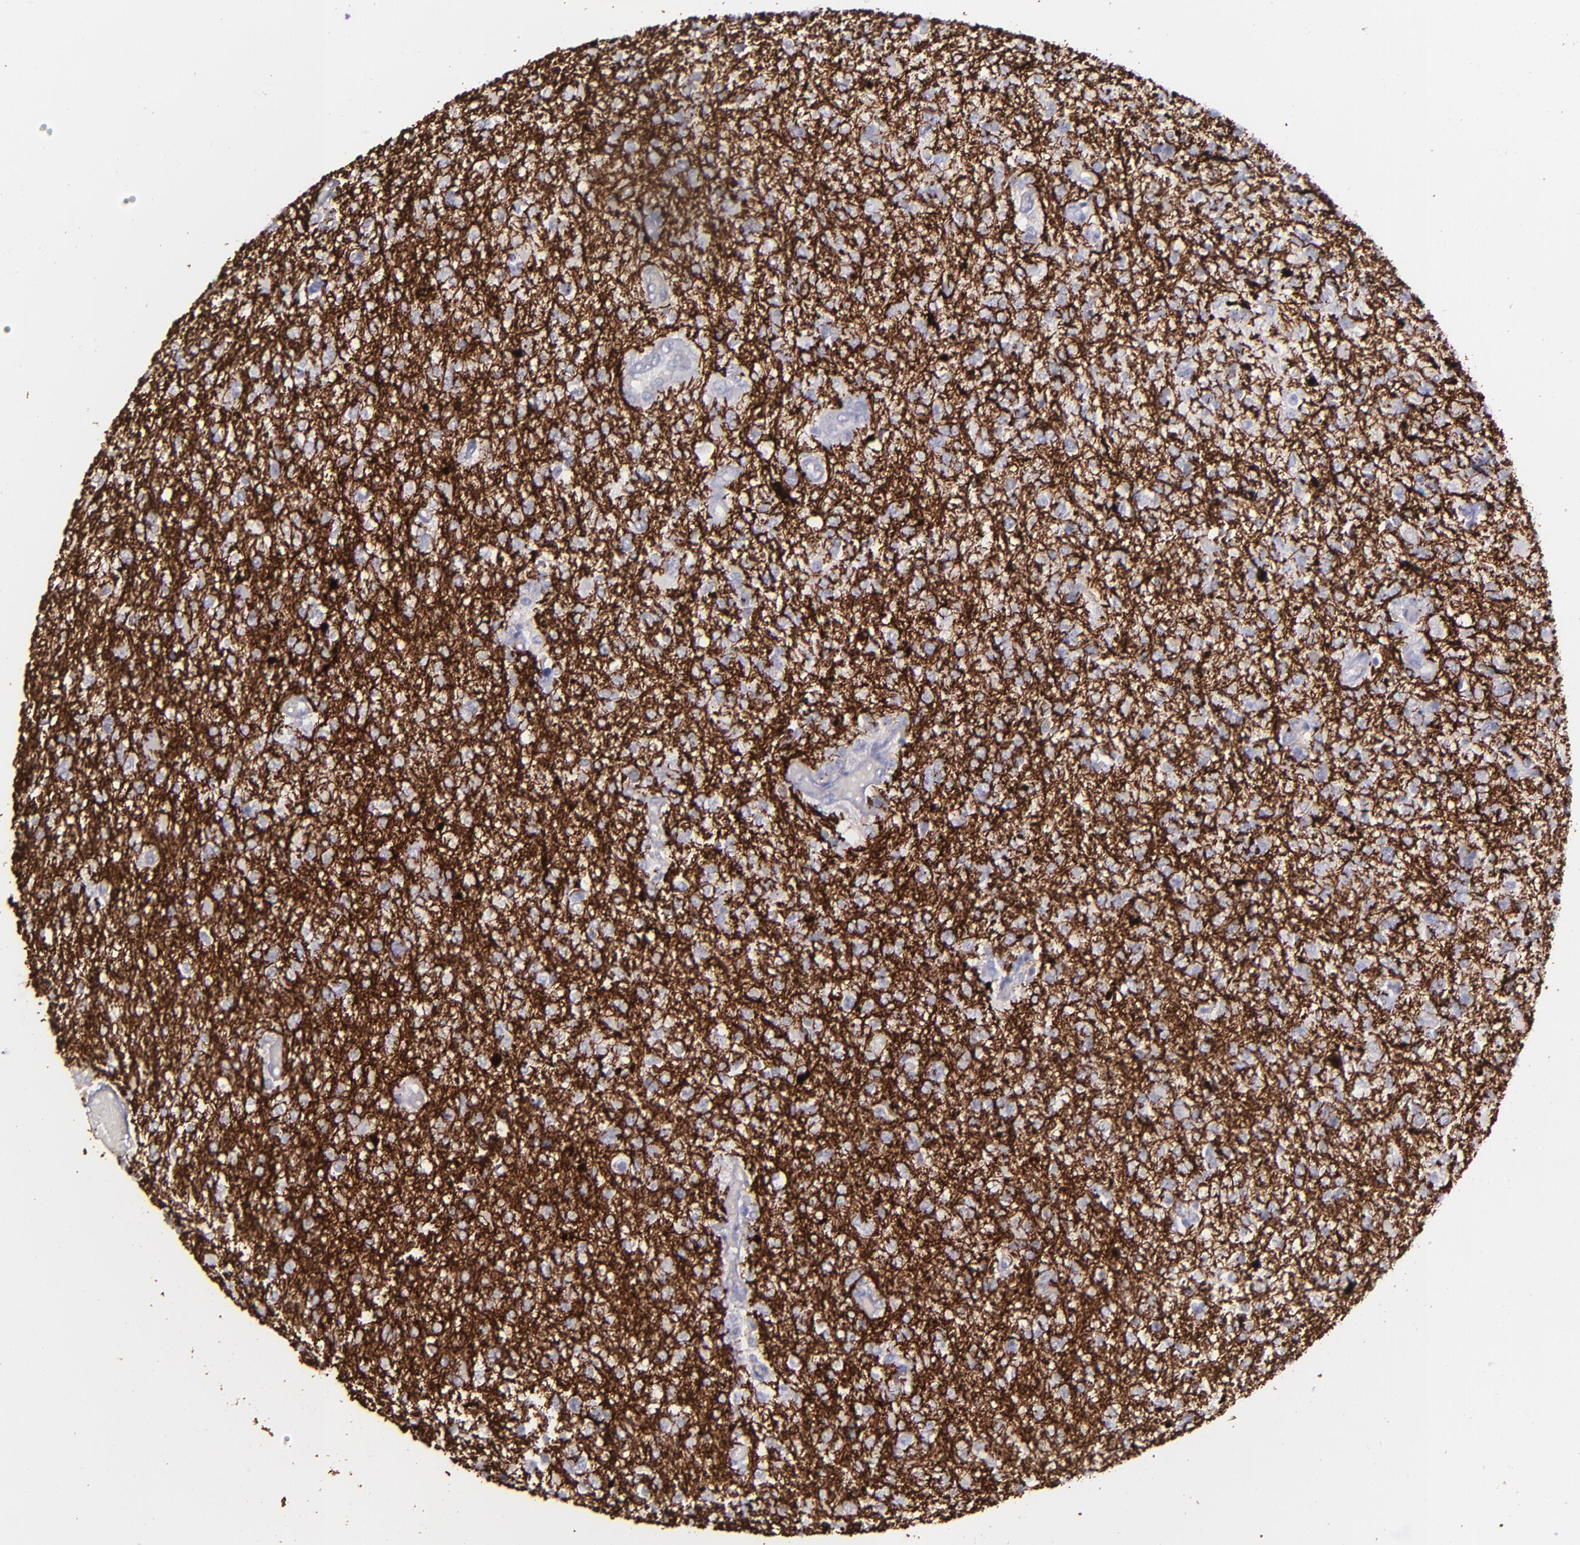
{"staining": {"intensity": "negative", "quantity": "none", "location": "none"}, "tissue": "glioma", "cell_type": "Tumor cells", "image_type": "cancer", "snomed": [{"axis": "morphology", "description": "Glioma, malignant, High grade"}, {"axis": "topography", "description": "Cerebral cortex"}], "caption": "Immunohistochemical staining of human malignant glioma (high-grade) demonstrates no significant staining in tumor cells.", "gene": "SNAP25", "patient": {"sex": "male", "age": 76}}